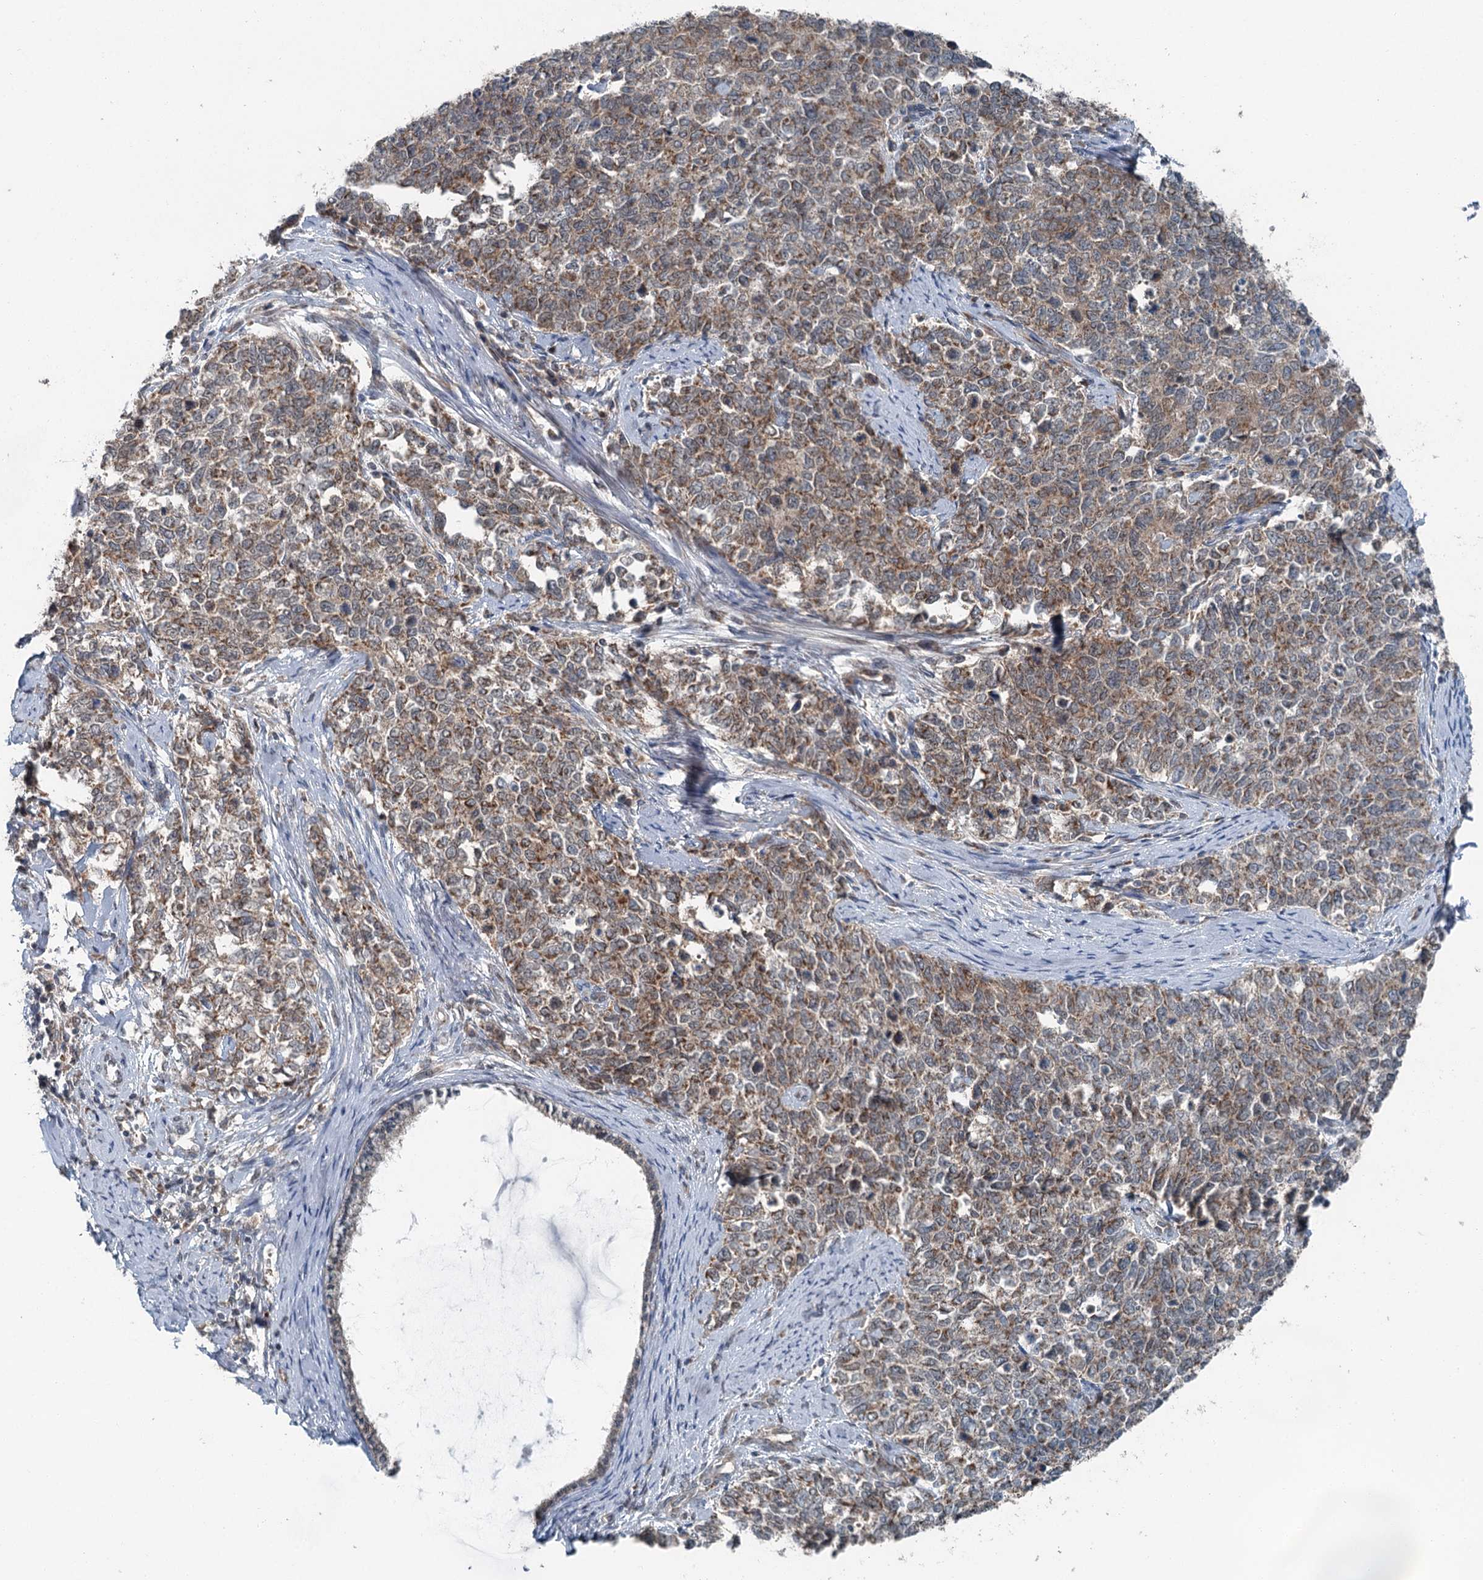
{"staining": {"intensity": "weak", "quantity": ">75%", "location": "cytoplasmic/membranous"}, "tissue": "cervical cancer", "cell_type": "Tumor cells", "image_type": "cancer", "snomed": [{"axis": "morphology", "description": "Squamous cell carcinoma, NOS"}, {"axis": "topography", "description": "Cervix"}], "caption": "This micrograph demonstrates IHC staining of cervical cancer, with low weak cytoplasmic/membranous positivity in about >75% of tumor cells.", "gene": "WAPL", "patient": {"sex": "female", "age": 63}}